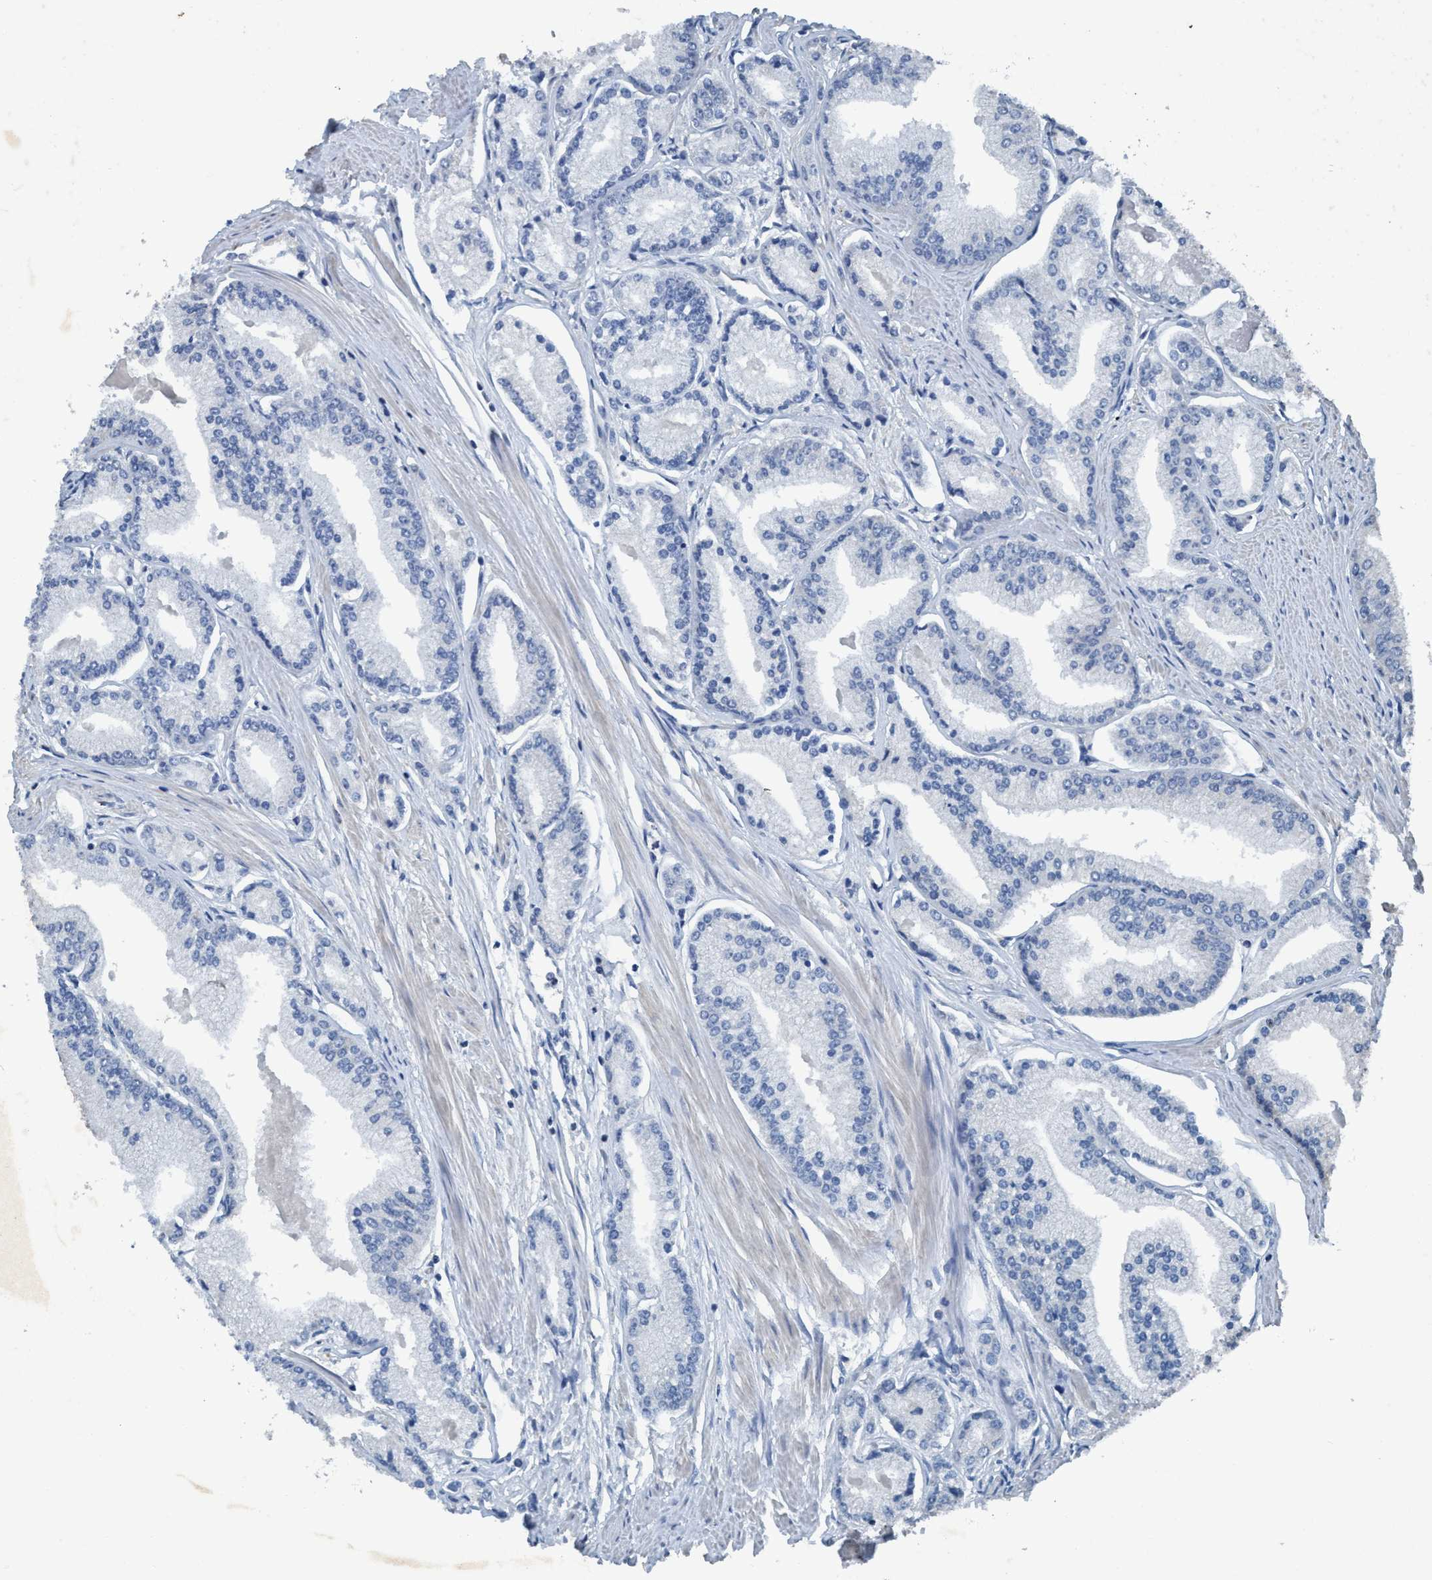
{"staining": {"intensity": "negative", "quantity": "none", "location": "none"}, "tissue": "prostate cancer", "cell_type": "Tumor cells", "image_type": "cancer", "snomed": [{"axis": "morphology", "description": "Adenocarcinoma, Low grade"}, {"axis": "topography", "description": "Prostate"}], "caption": "IHC histopathology image of human prostate low-grade adenocarcinoma stained for a protein (brown), which displays no expression in tumor cells.", "gene": "ANKFN1", "patient": {"sex": "male", "age": 52}}